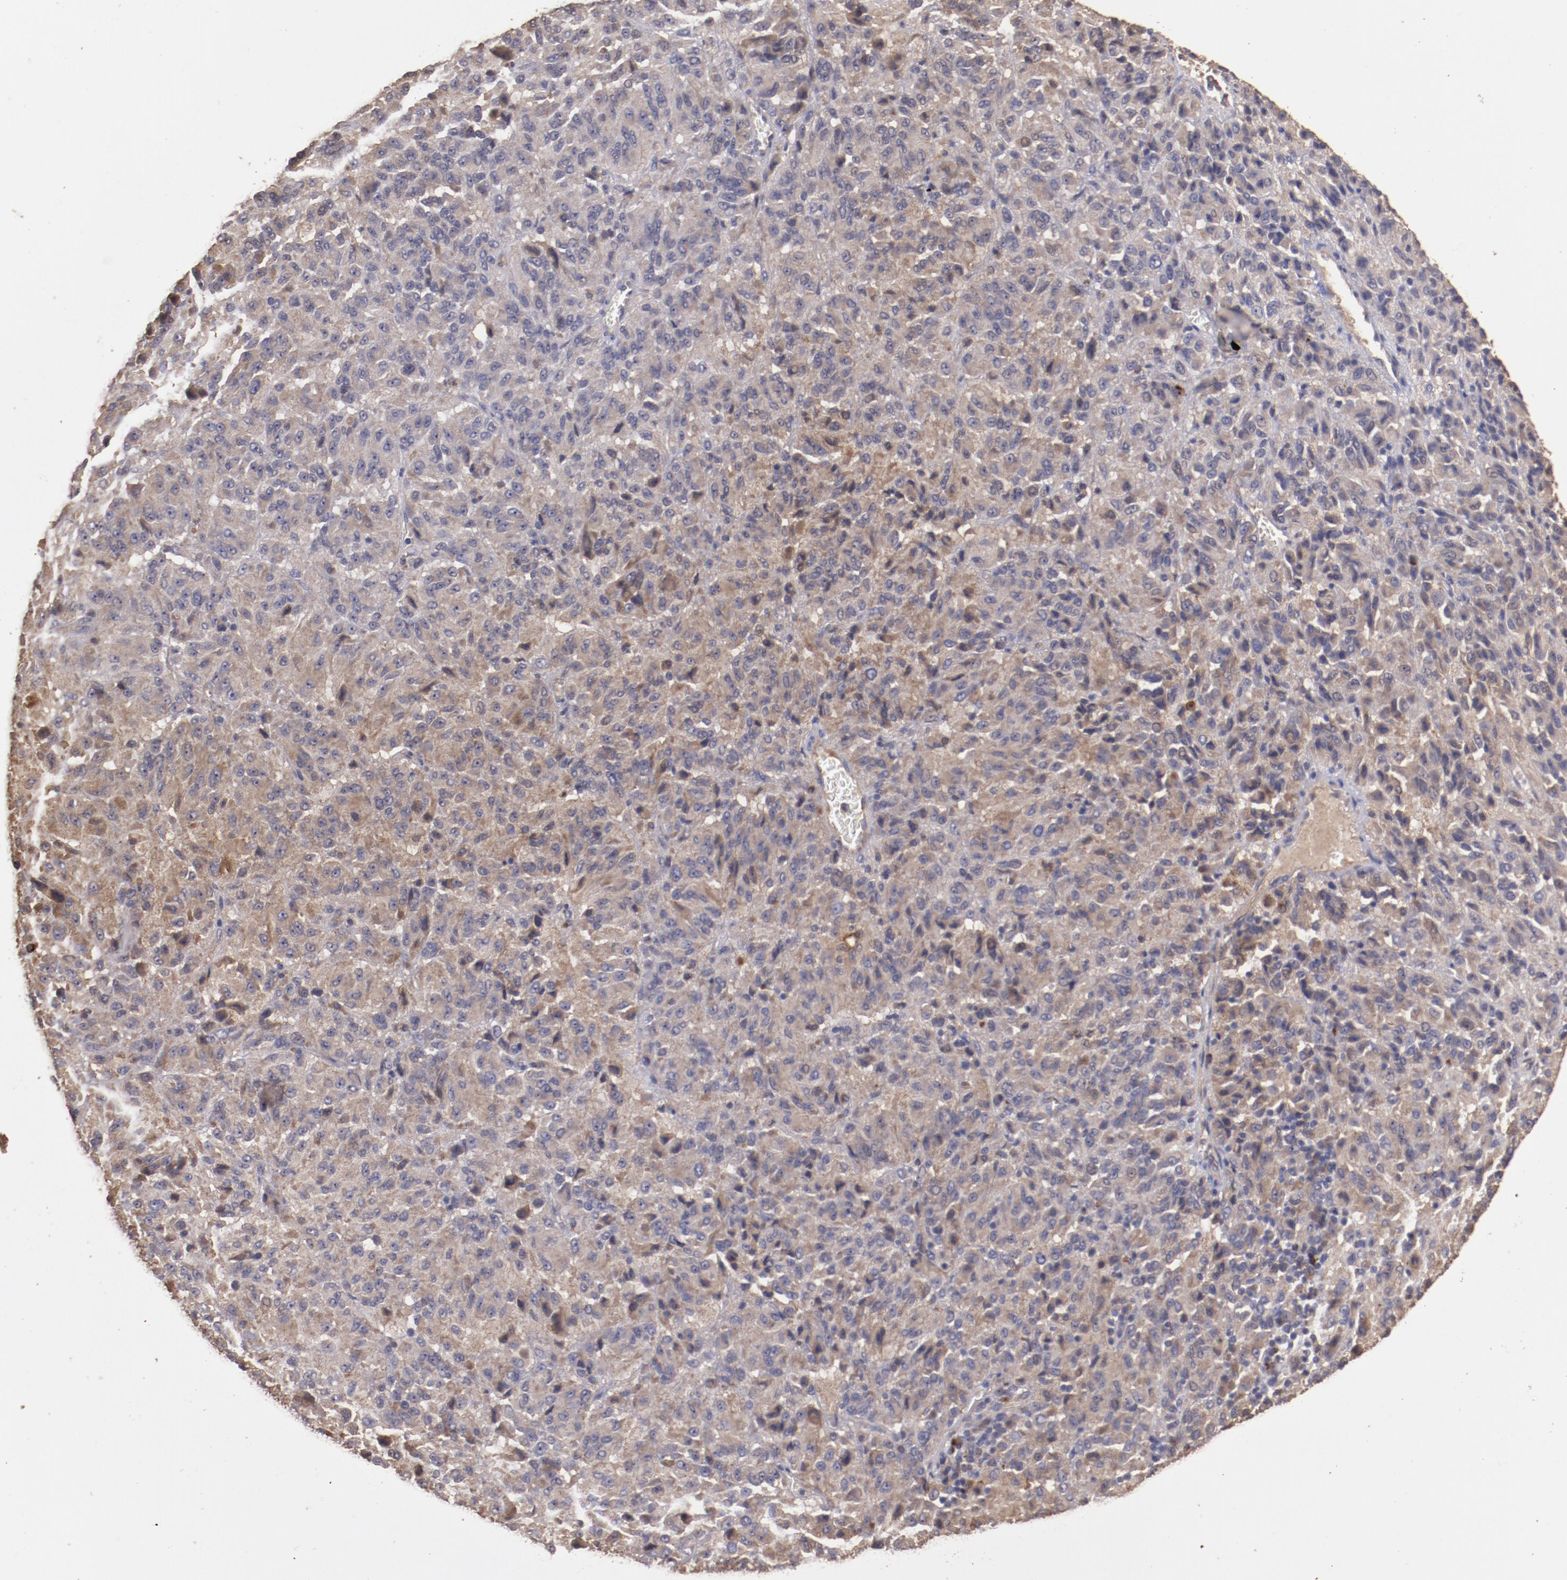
{"staining": {"intensity": "moderate", "quantity": ">75%", "location": "cytoplasmic/membranous"}, "tissue": "melanoma", "cell_type": "Tumor cells", "image_type": "cancer", "snomed": [{"axis": "morphology", "description": "Malignant melanoma, Metastatic site"}, {"axis": "topography", "description": "Lung"}], "caption": "This image exhibits melanoma stained with immunohistochemistry to label a protein in brown. The cytoplasmic/membranous of tumor cells show moderate positivity for the protein. Nuclei are counter-stained blue.", "gene": "SRRD", "patient": {"sex": "male", "age": 64}}